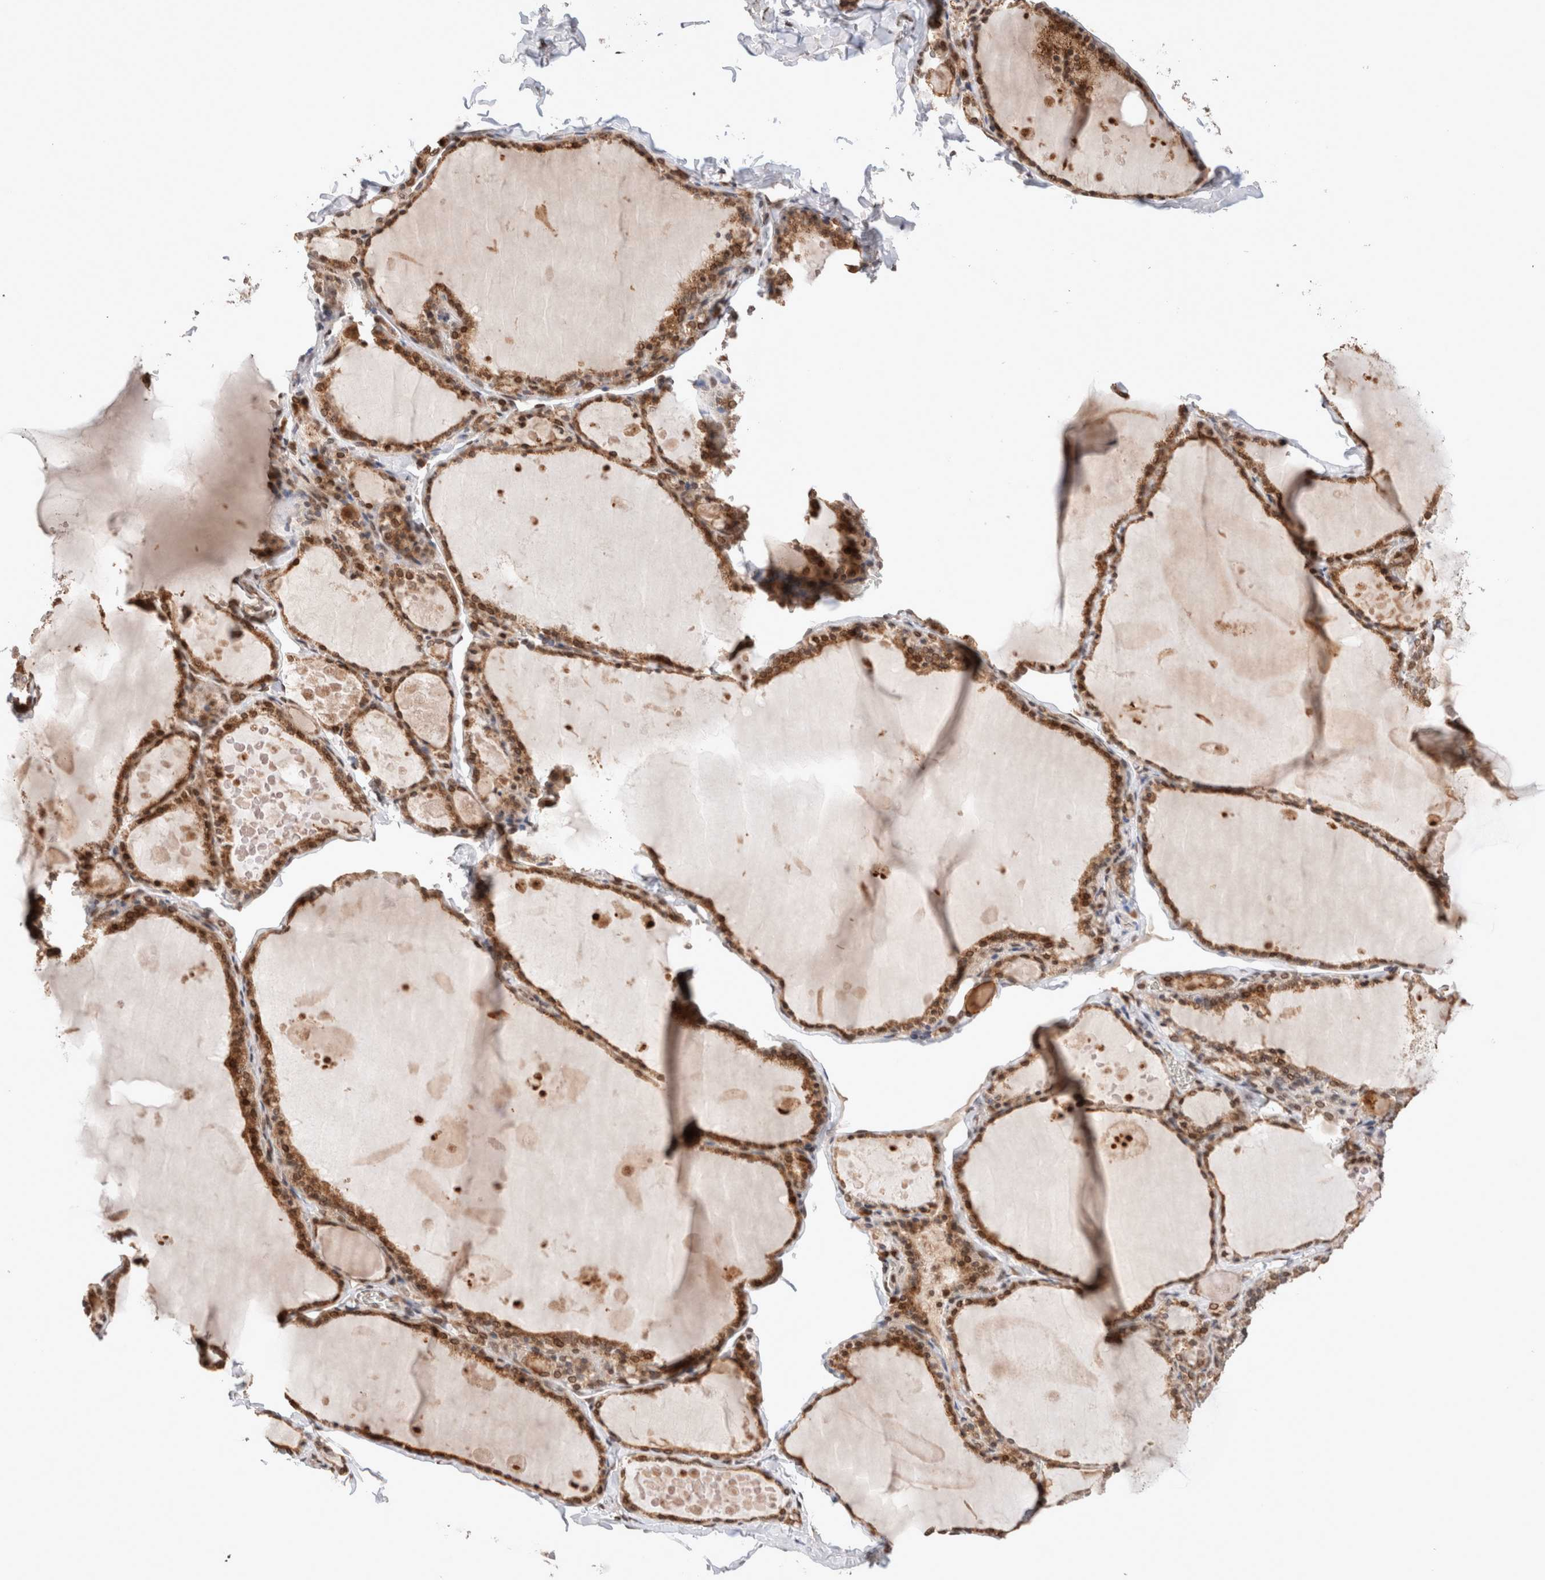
{"staining": {"intensity": "moderate", "quantity": ">75%", "location": "cytoplasmic/membranous,nuclear"}, "tissue": "thyroid gland", "cell_type": "Glandular cells", "image_type": "normal", "snomed": [{"axis": "morphology", "description": "Normal tissue, NOS"}, {"axis": "topography", "description": "Thyroid gland"}], "caption": "The micrograph exhibits staining of benign thyroid gland, revealing moderate cytoplasmic/membranous,nuclear protein staining (brown color) within glandular cells.", "gene": "TPR", "patient": {"sex": "male", "age": 56}}